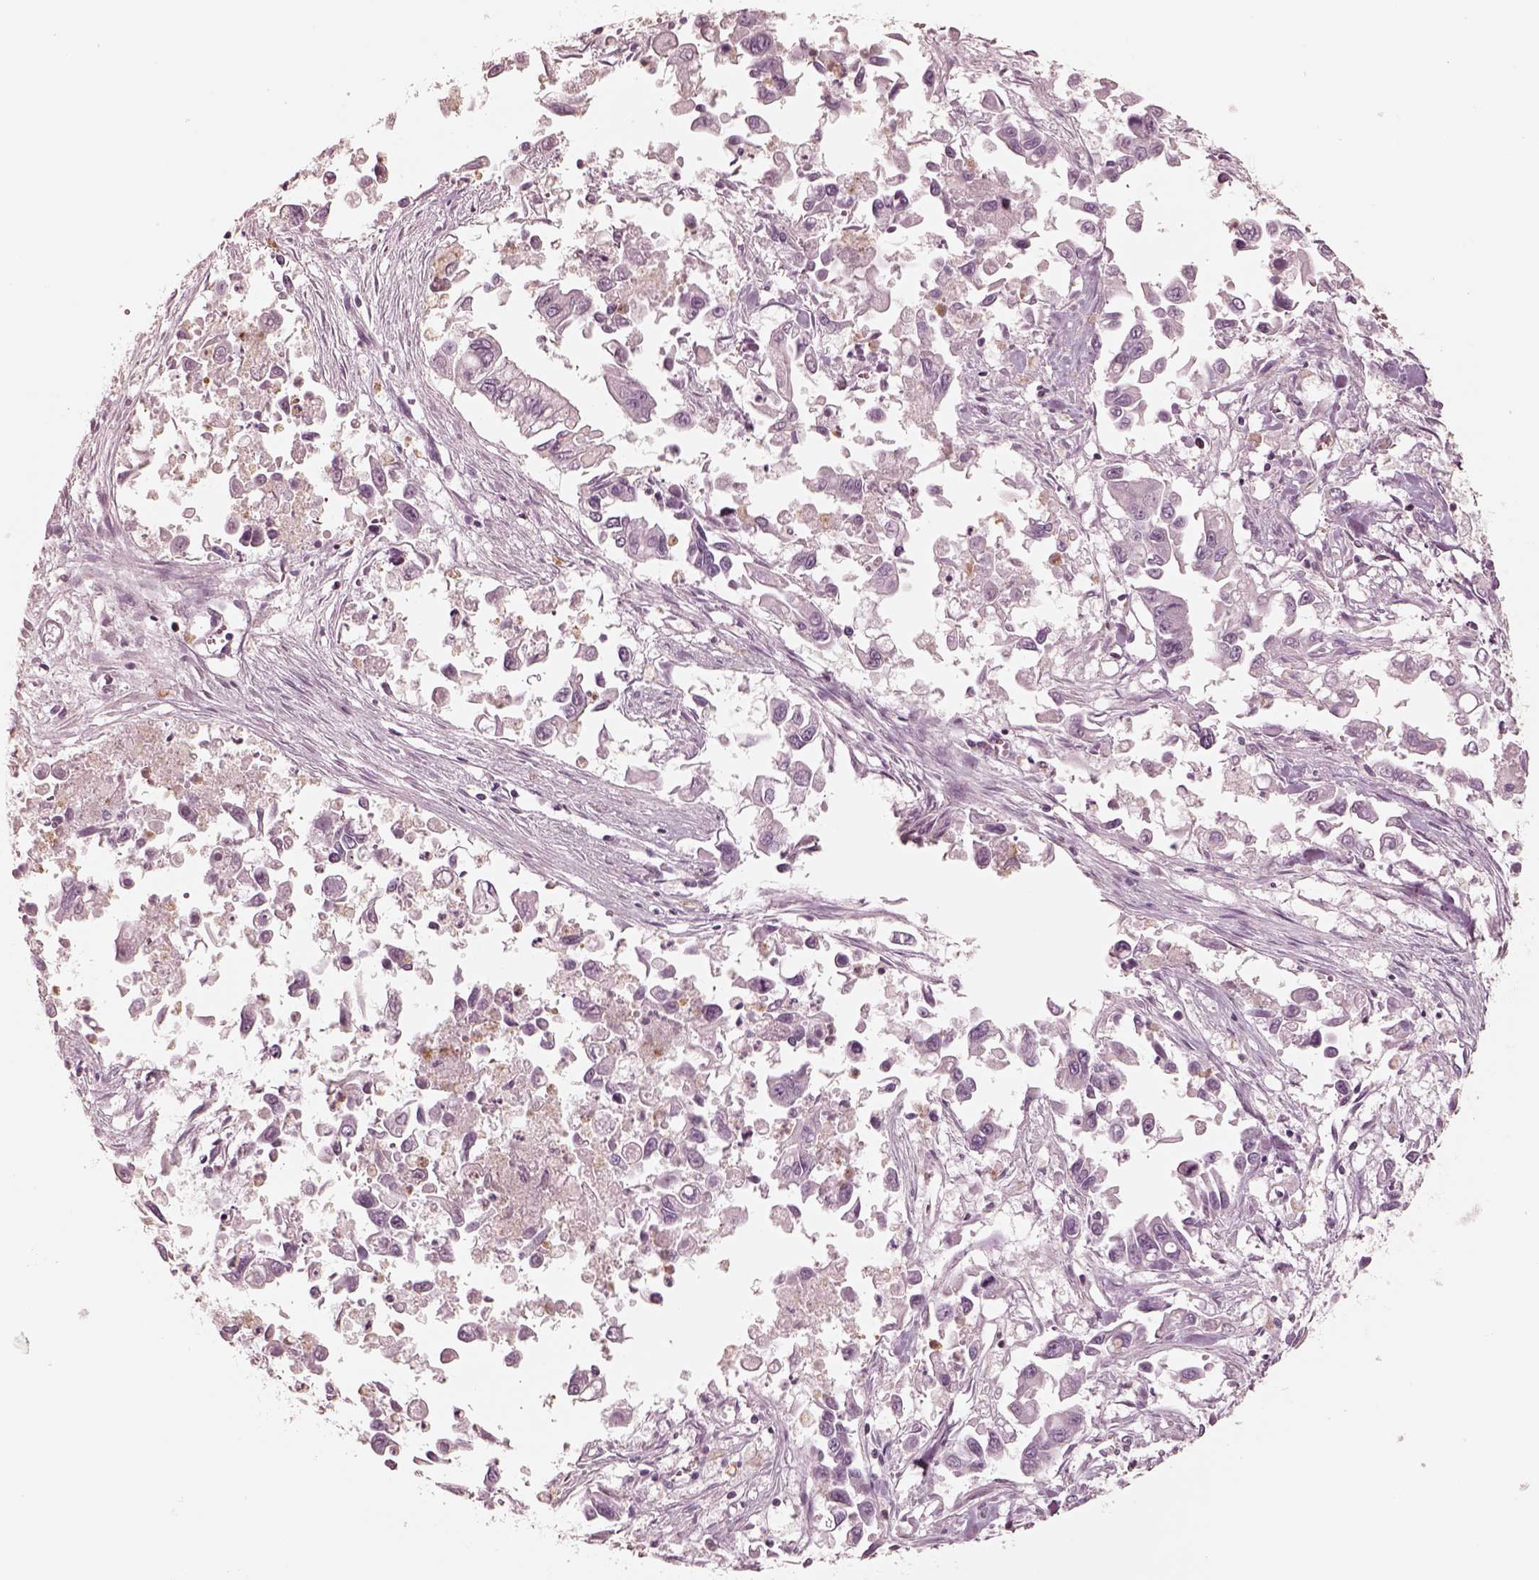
{"staining": {"intensity": "negative", "quantity": "none", "location": "none"}, "tissue": "pancreatic cancer", "cell_type": "Tumor cells", "image_type": "cancer", "snomed": [{"axis": "morphology", "description": "Adenocarcinoma, NOS"}, {"axis": "topography", "description": "Pancreas"}], "caption": "High magnification brightfield microscopy of pancreatic cancer (adenocarcinoma) stained with DAB (brown) and counterstained with hematoxylin (blue): tumor cells show no significant staining. (Stains: DAB immunohistochemistry with hematoxylin counter stain, Microscopy: brightfield microscopy at high magnification).", "gene": "GPRIN1", "patient": {"sex": "female", "age": 83}}